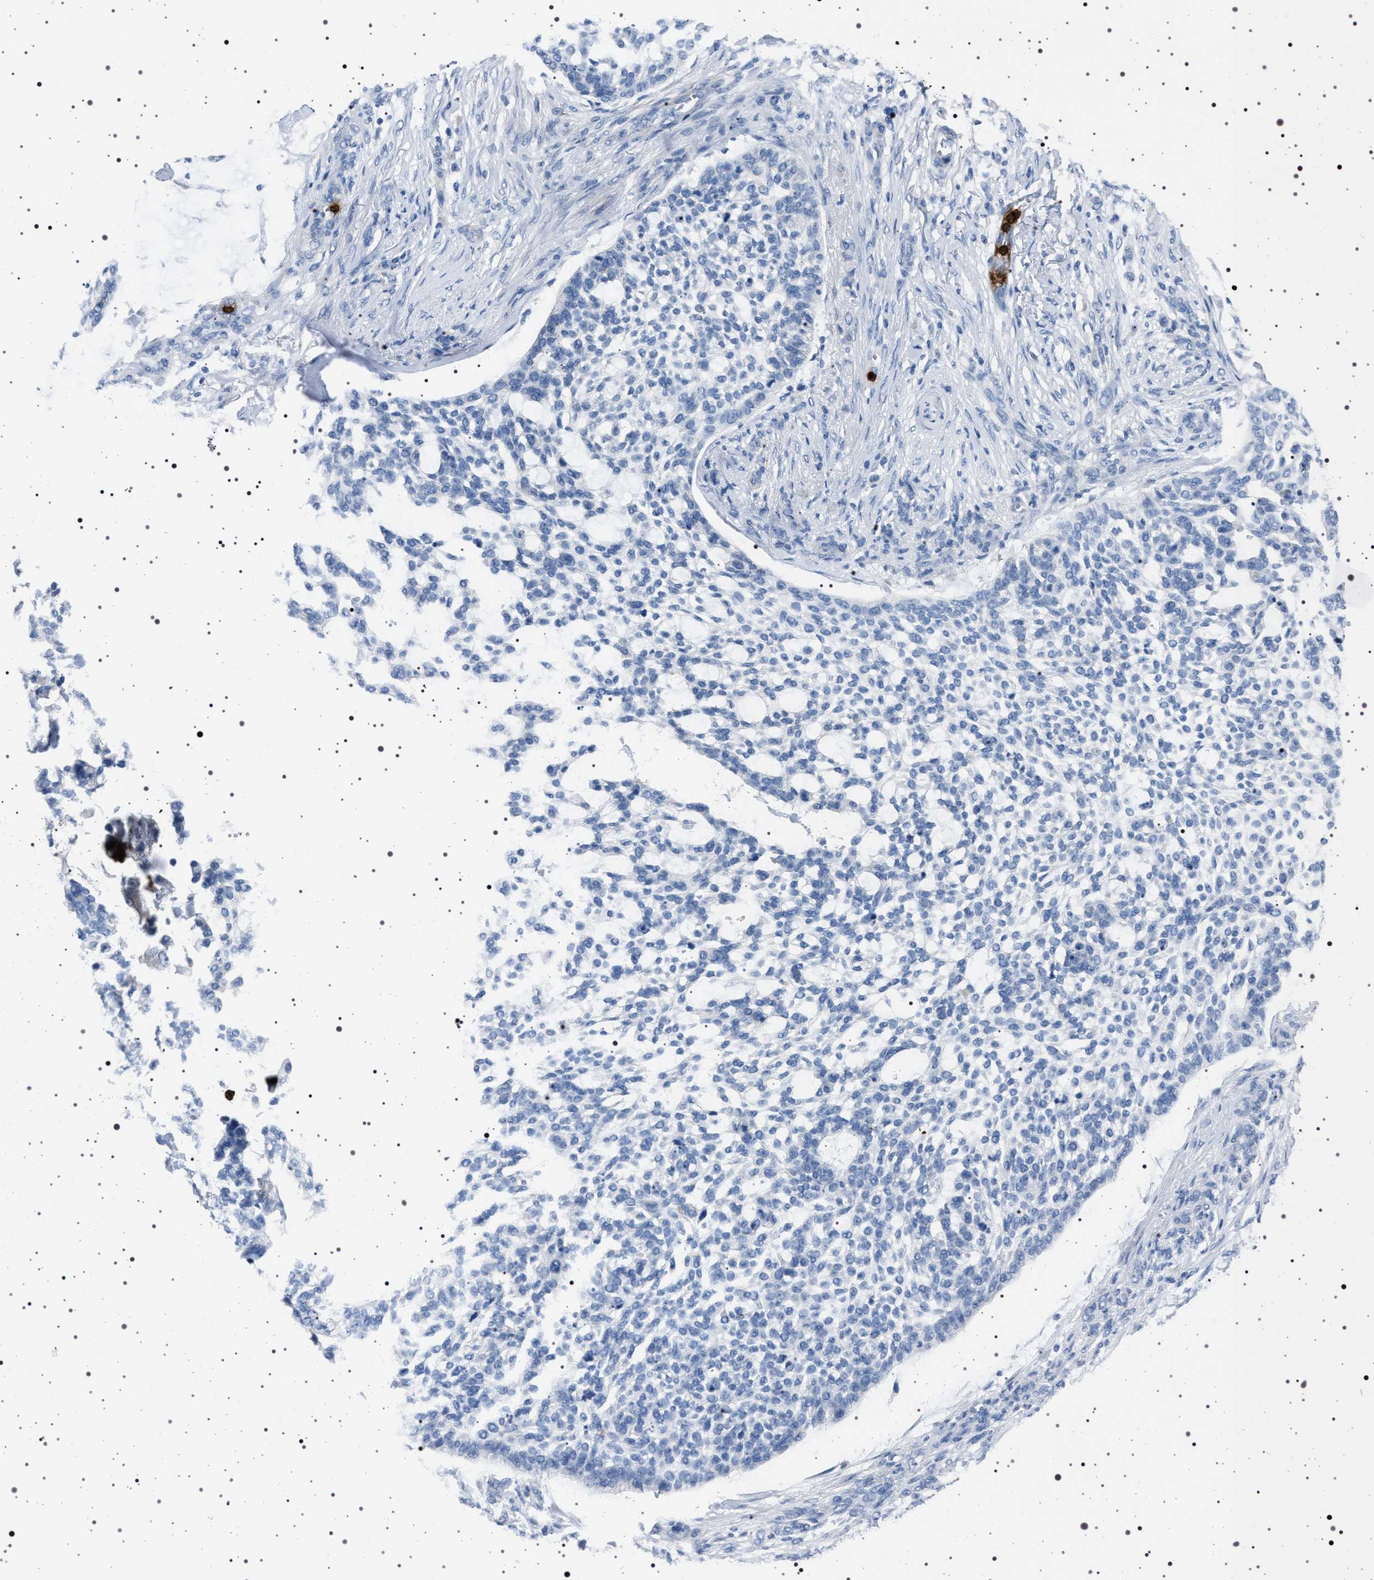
{"staining": {"intensity": "negative", "quantity": "none", "location": "none"}, "tissue": "skin cancer", "cell_type": "Tumor cells", "image_type": "cancer", "snomed": [{"axis": "morphology", "description": "Basal cell carcinoma"}, {"axis": "topography", "description": "Skin"}], "caption": "This is an immunohistochemistry histopathology image of human skin cancer. There is no positivity in tumor cells.", "gene": "NAT9", "patient": {"sex": "female", "age": 64}}